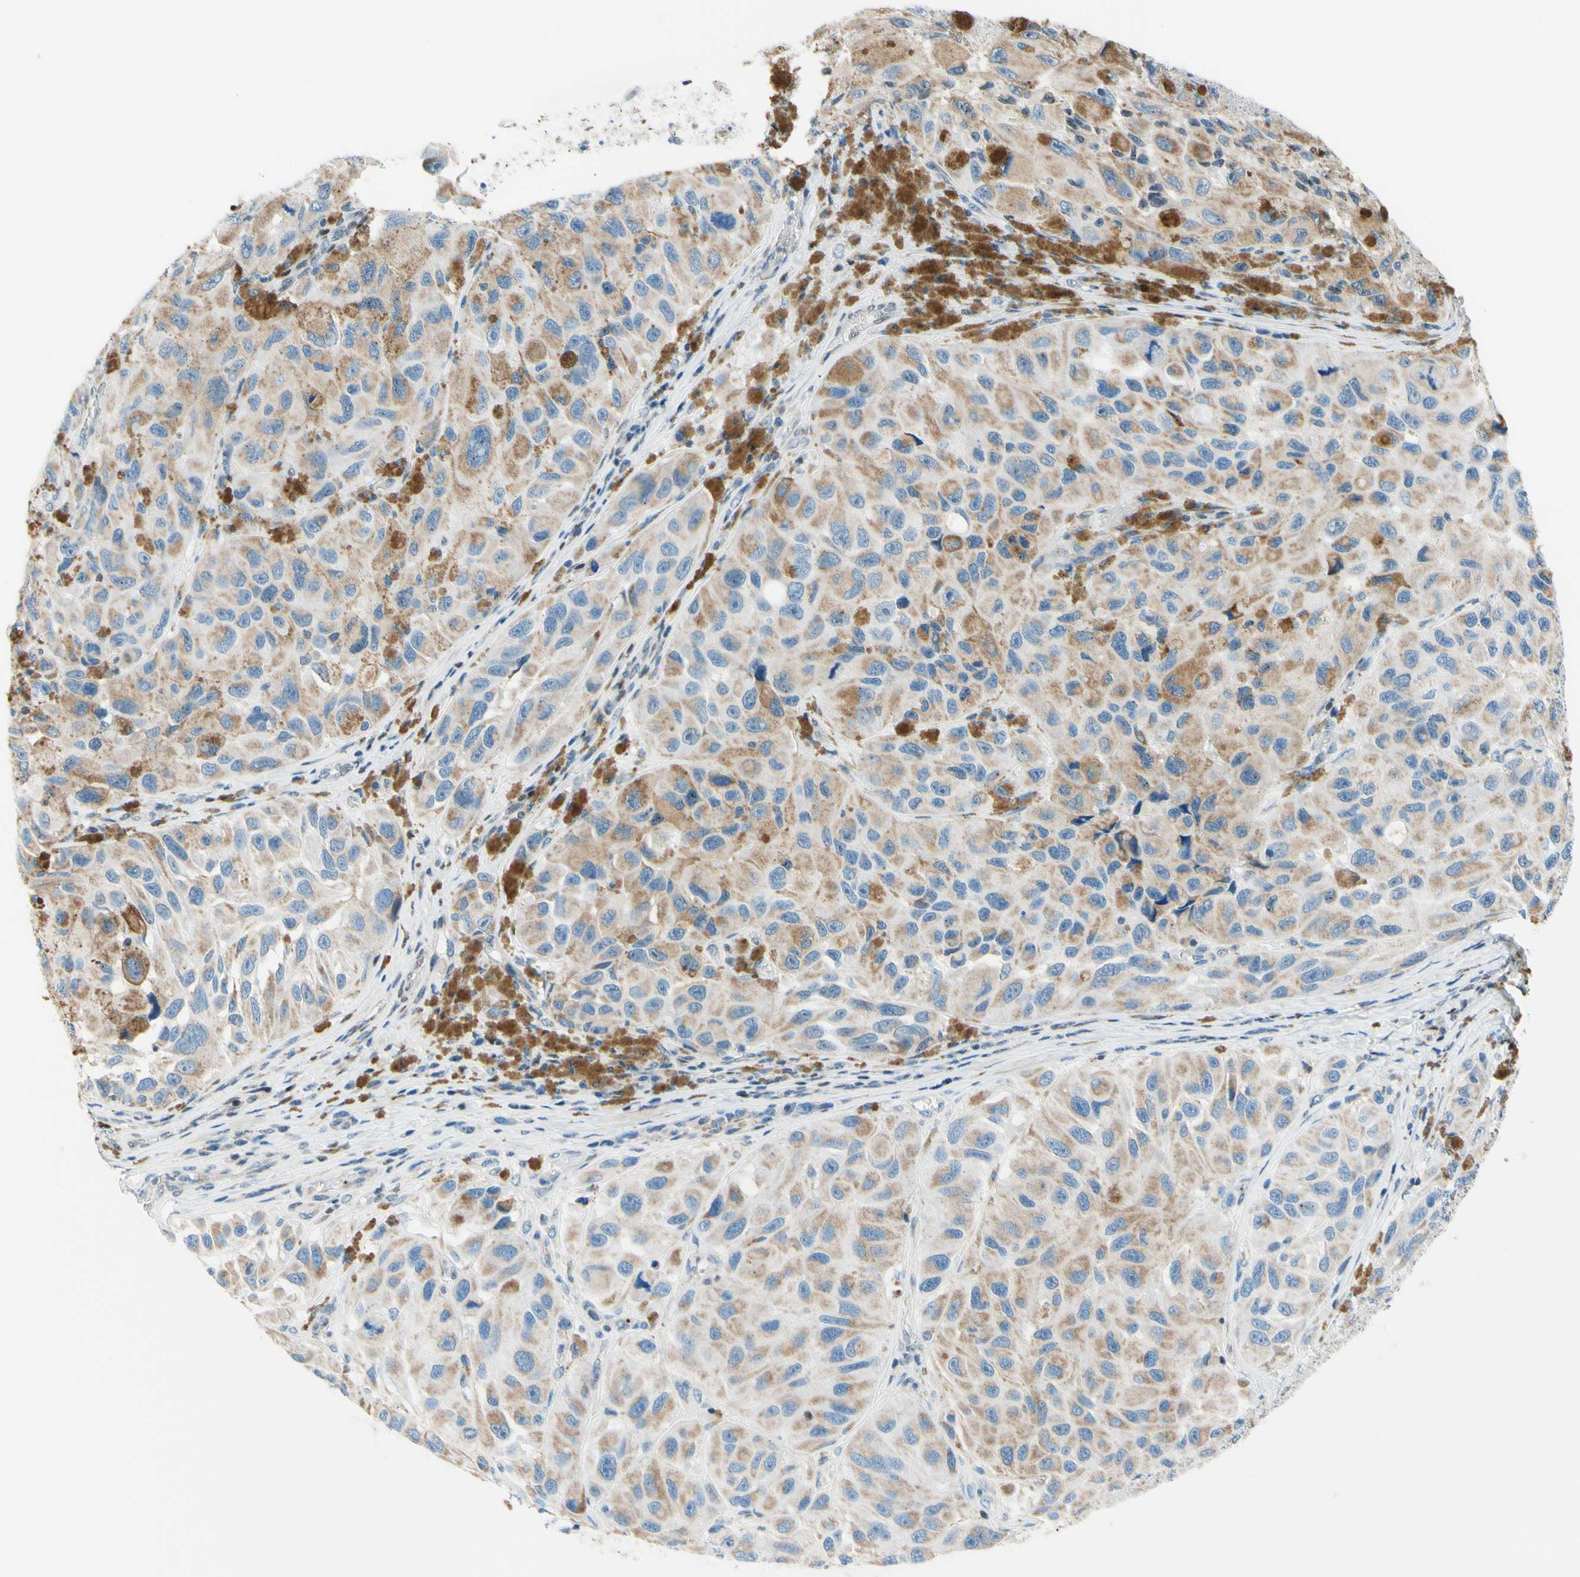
{"staining": {"intensity": "moderate", "quantity": ">75%", "location": "cytoplasmic/membranous"}, "tissue": "melanoma", "cell_type": "Tumor cells", "image_type": "cancer", "snomed": [{"axis": "morphology", "description": "Malignant melanoma, NOS"}, {"axis": "topography", "description": "Skin"}], "caption": "A brown stain highlights moderate cytoplasmic/membranous staining of a protein in malignant melanoma tumor cells.", "gene": "CBX7", "patient": {"sex": "female", "age": 73}}